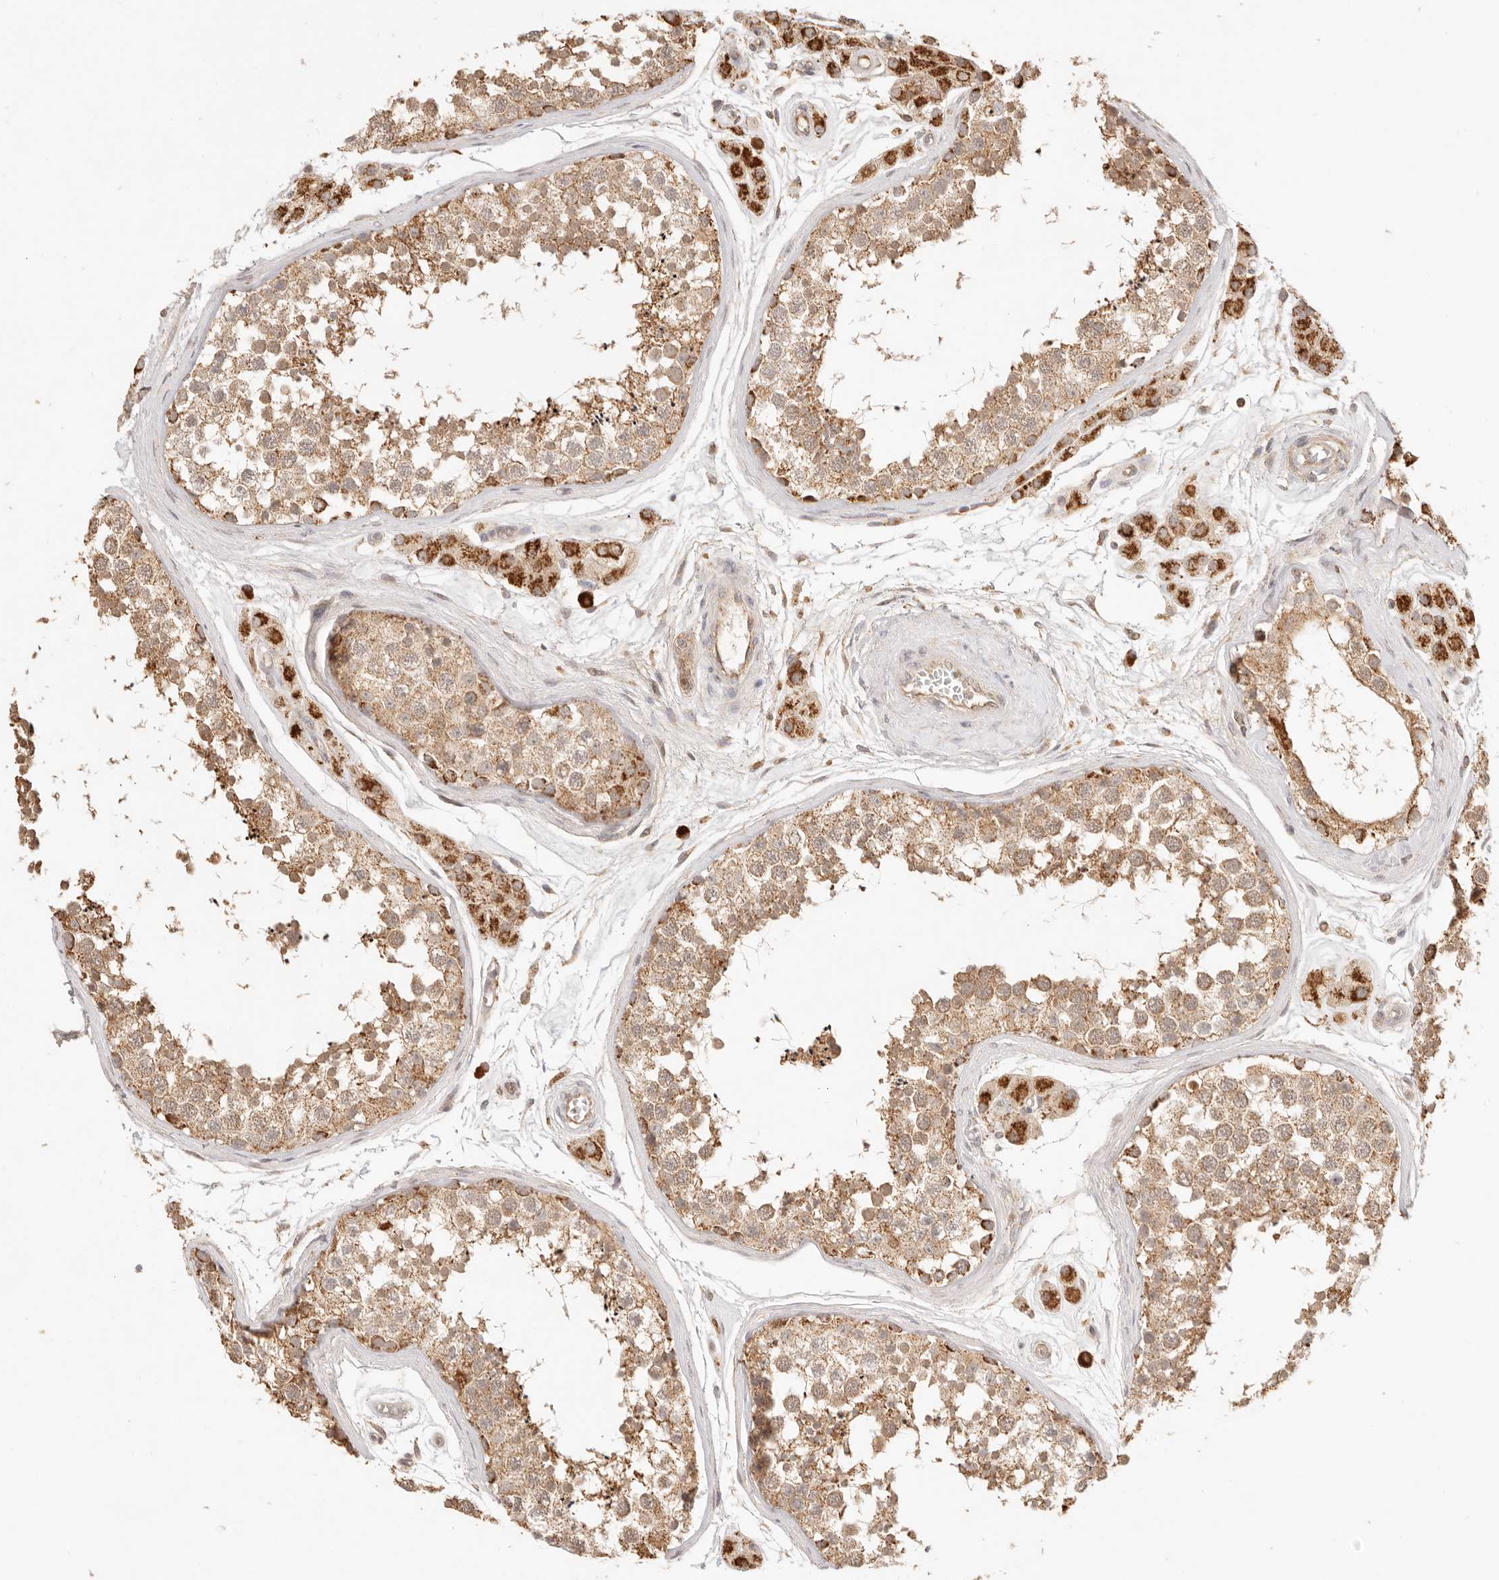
{"staining": {"intensity": "moderate", "quantity": ">75%", "location": "cytoplasmic/membranous"}, "tissue": "testis", "cell_type": "Cells in seminiferous ducts", "image_type": "normal", "snomed": [{"axis": "morphology", "description": "Normal tissue, NOS"}, {"axis": "topography", "description": "Testis"}], "caption": "This is a photomicrograph of immunohistochemistry staining of benign testis, which shows moderate expression in the cytoplasmic/membranous of cells in seminiferous ducts.", "gene": "CPLANE2", "patient": {"sex": "male", "age": 56}}